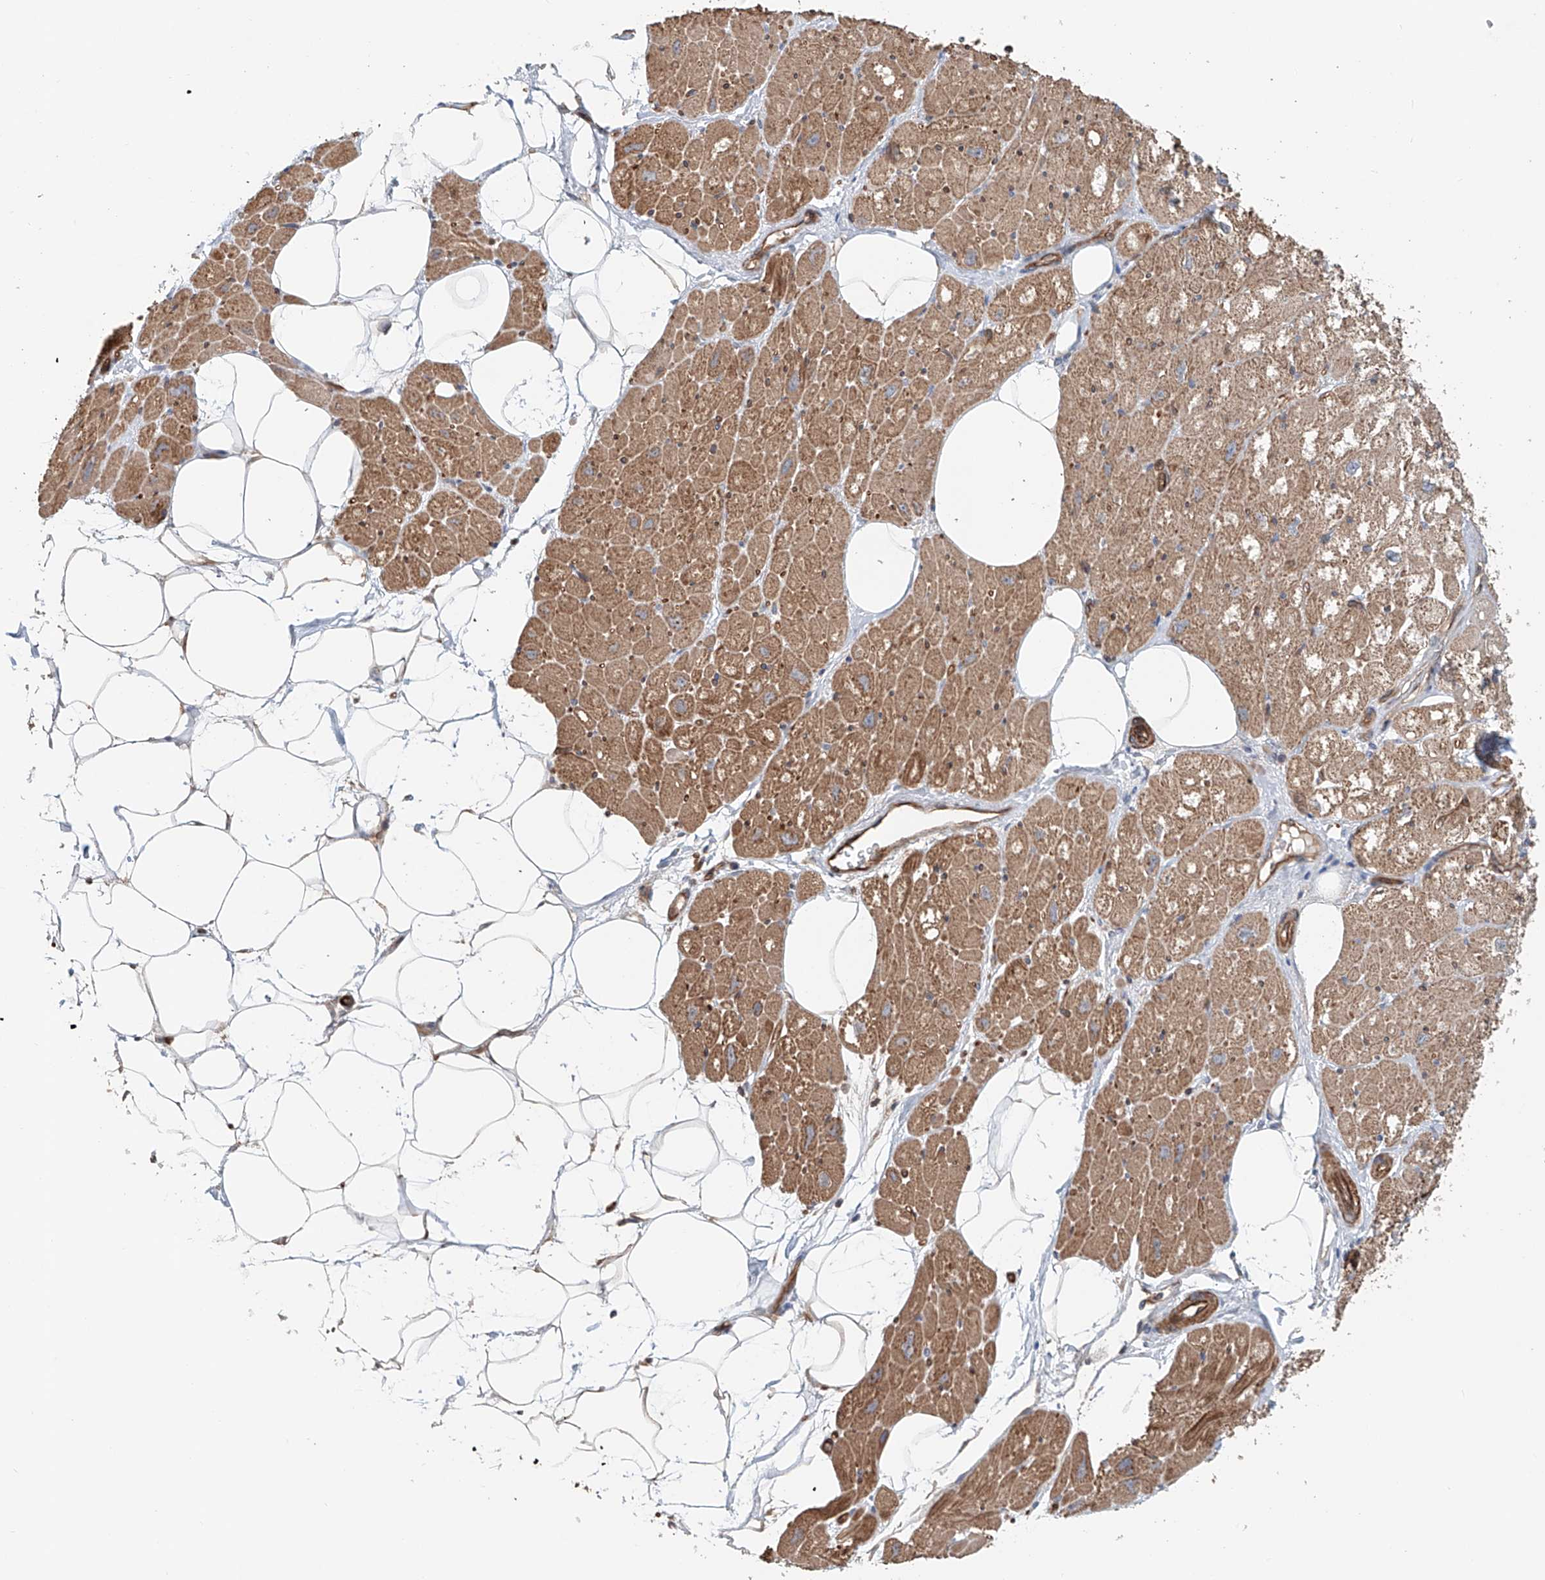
{"staining": {"intensity": "moderate", "quantity": ">75%", "location": "cytoplasmic/membranous"}, "tissue": "heart muscle", "cell_type": "Cardiomyocytes", "image_type": "normal", "snomed": [{"axis": "morphology", "description": "Normal tissue, NOS"}, {"axis": "topography", "description": "Heart"}], "caption": "DAB (3,3'-diaminobenzidine) immunohistochemical staining of benign heart muscle exhibits moderate cytoplasmic/membranous protein expression in approximately >75% of cardiomyocytes. (brown staining indicates protein expression, while blue staining denotes nuclei).", "gene": "FRYL", "patient": {"sex": "male", "age": 50}}